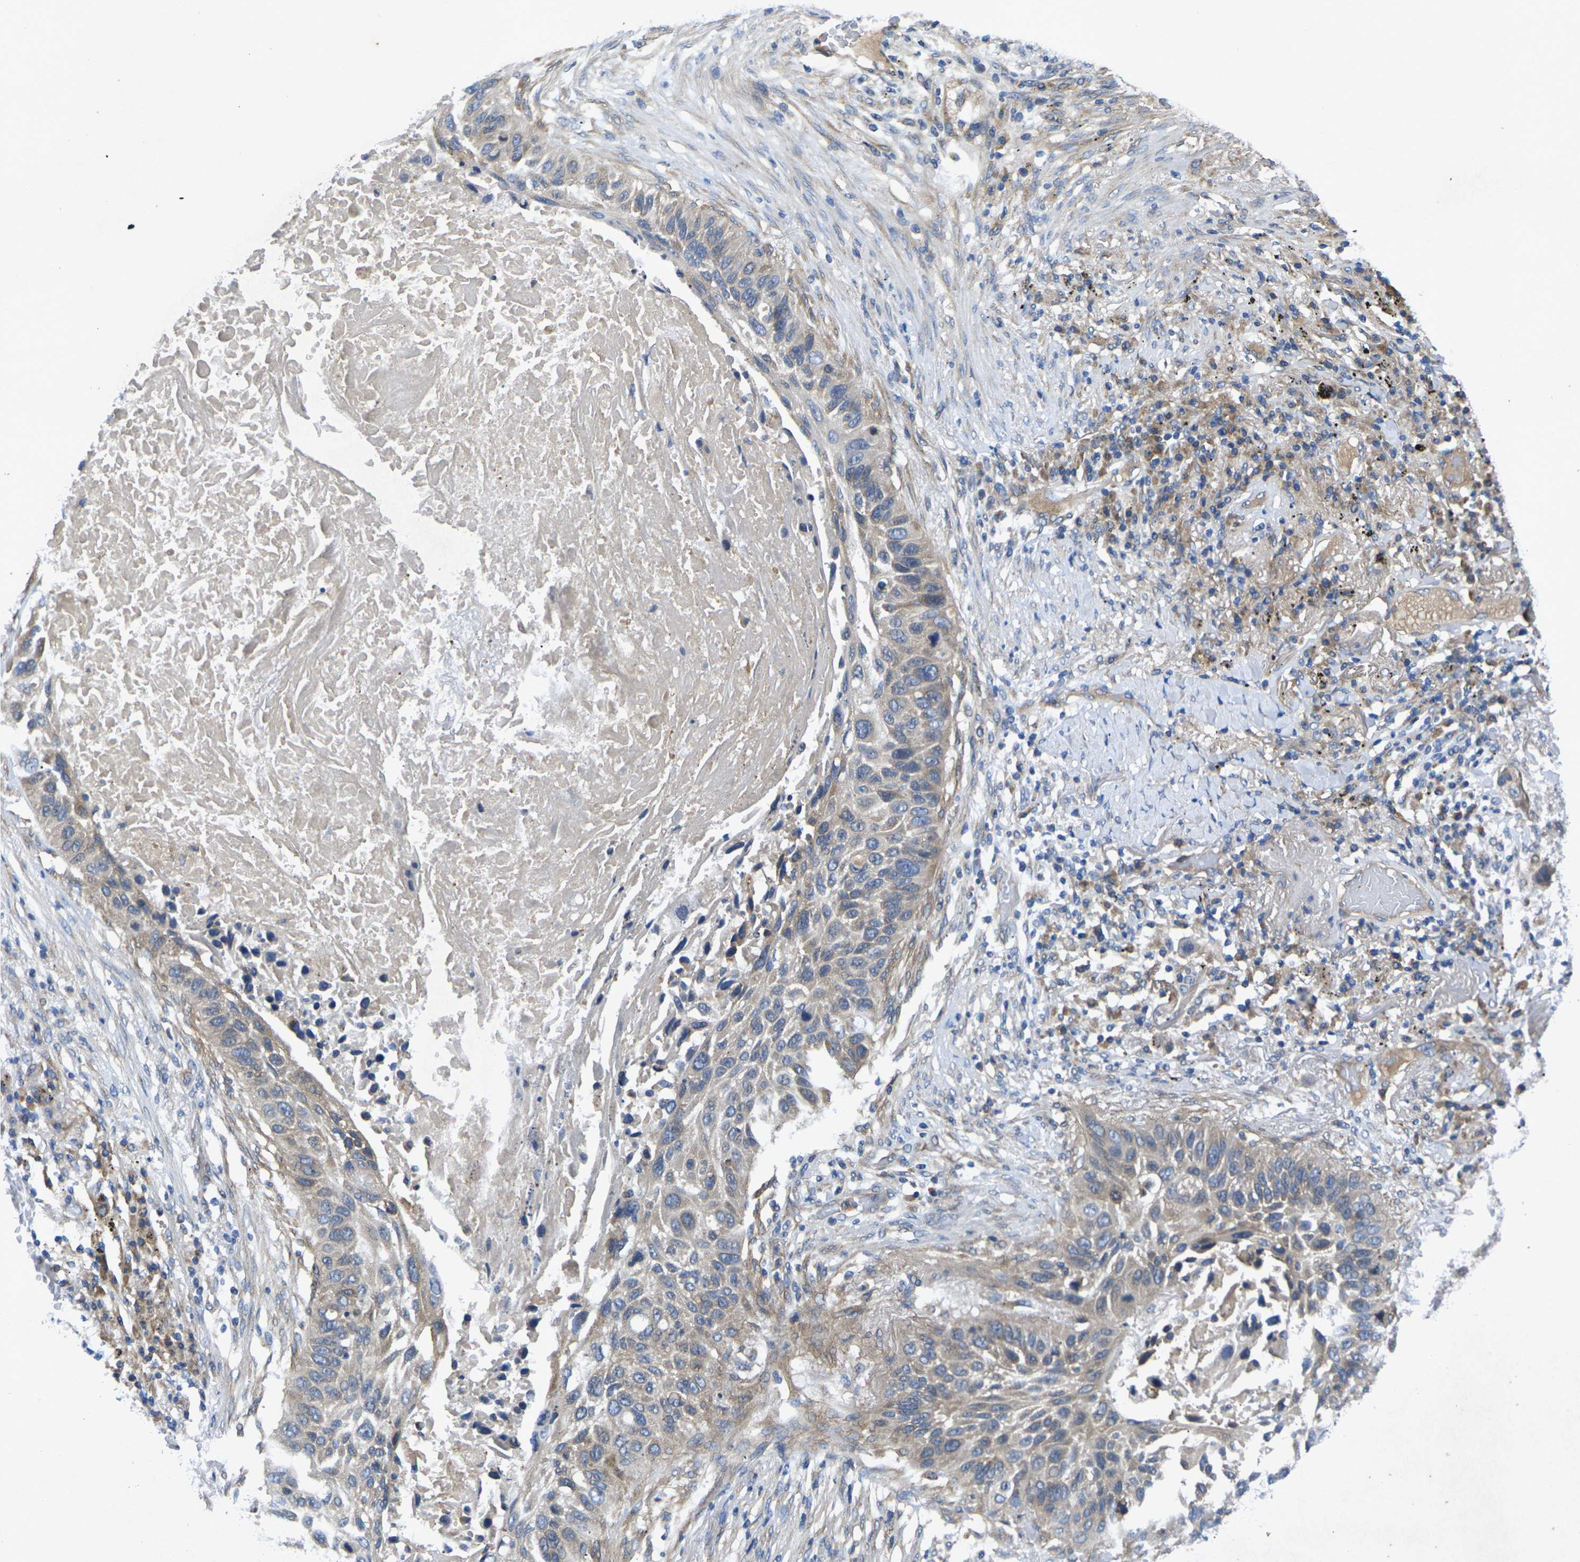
{"staining": {"intensity": "weak", "quantity": "25%-75%", "location": "cytoplasmic/membranous"}, "tissue": "lung cancer", "cell_type": "Tumor cells", "image_type": "cancer", "snomed": [{"axis": "morphology", "description": "Squamous cell carcinoma, NOS"}, {"axis": "topography", "description": "Lung"}], "caption": "Immunohistochemical staining of lung squamous cell carcinoma demonstrates low levels of weak cytoplasmic/membranous protein positivity in about 25%-75% of tumor cells.", "gene": "KIF1B", "patient": {"sex": "male", "age": 57}}